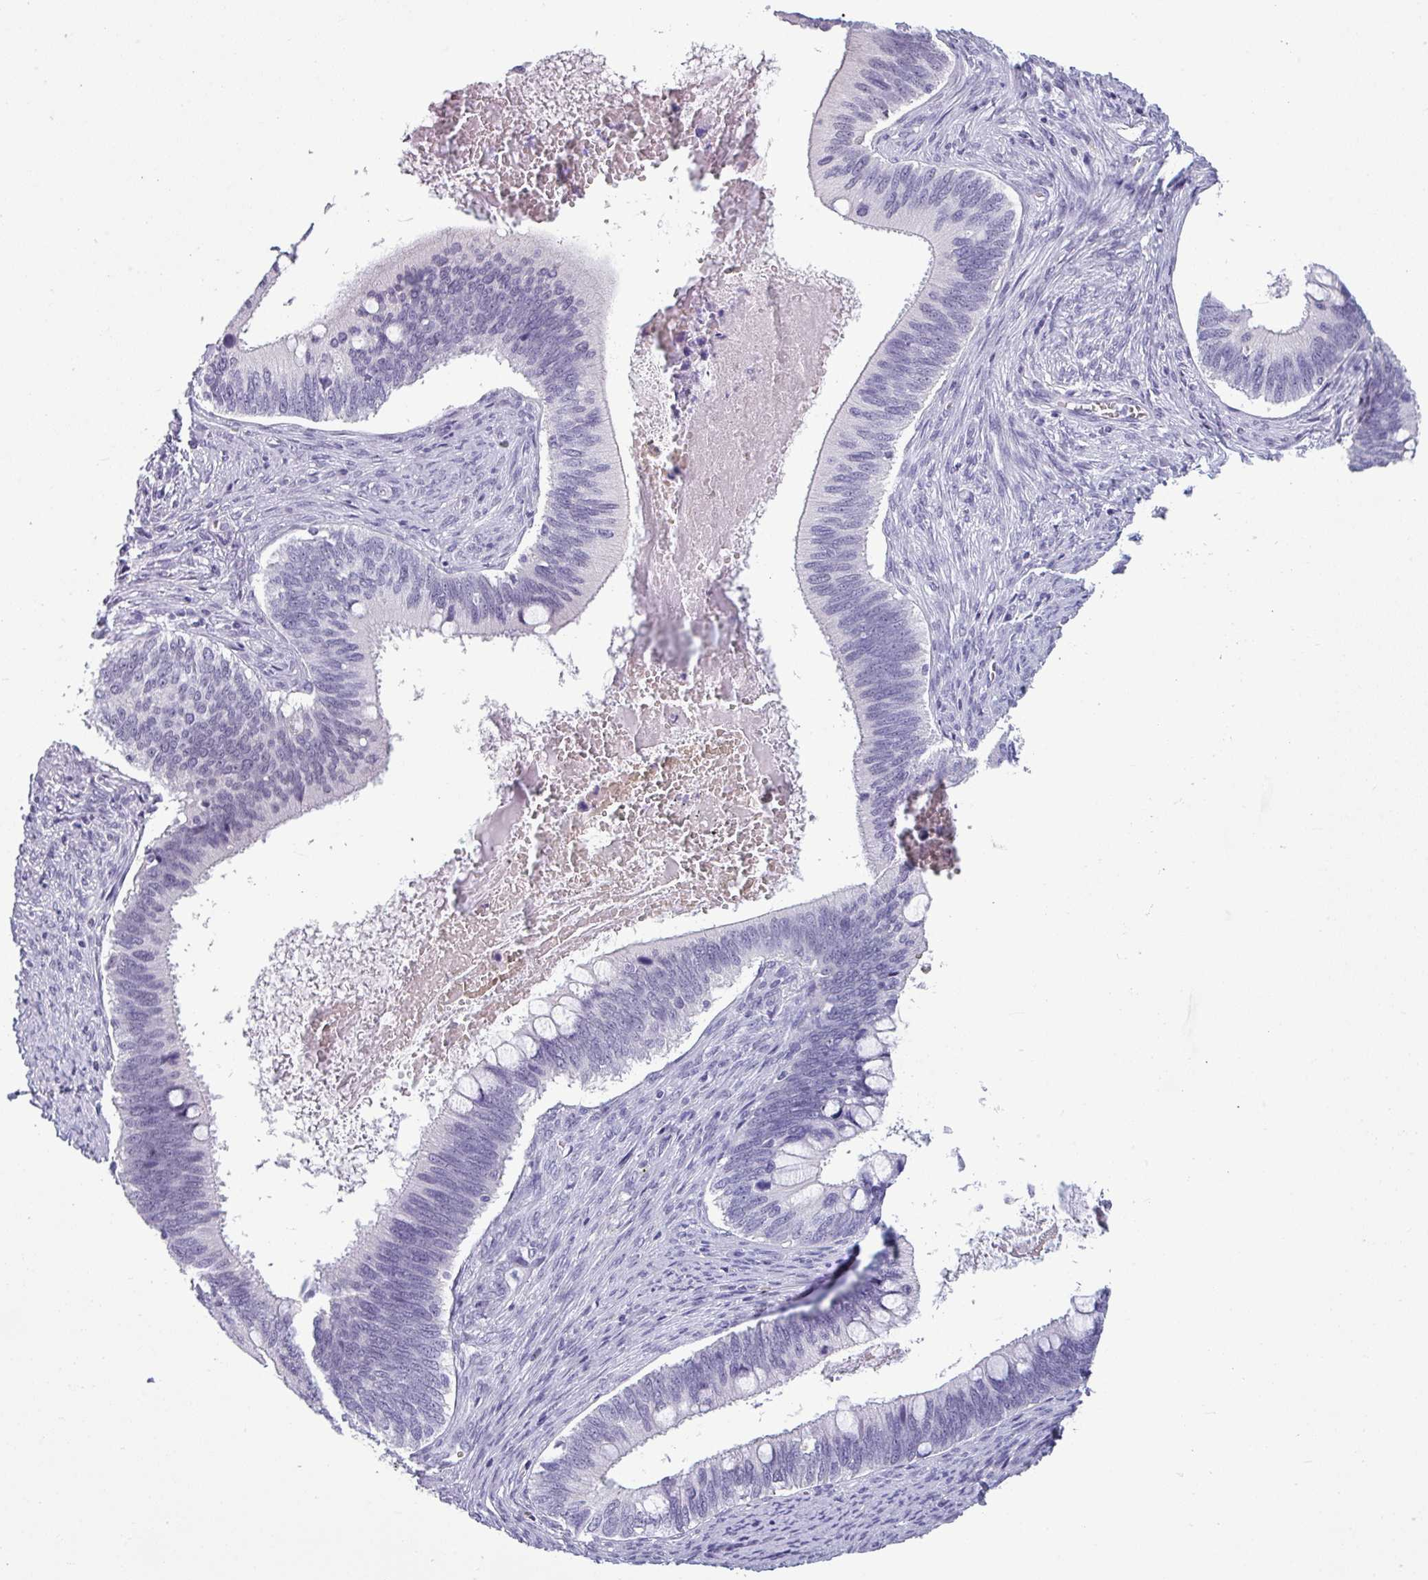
{"staining": {"intensity": "negative", "quantity": "none", "location": "none"}, "tissue": "cervical cancer", "cell_type": "Tumor cells", "image_type": "cancer", "snomed": [{"axis": "morphology", "description": "Adenocarcinoma, NOS"}, {"axis": "topography", "description": "Cervix"}], "caption": "High magnification brightfield microscopy of cervical adenocarcinoma stained with DAB (3,3'-diaminobenzidine) (brown) and counterstained with hematoxylin (blue): tumor cells show no significant positivity.", "gene": "SRGAP1", "patient": {"sex": "female", "age": 42}}